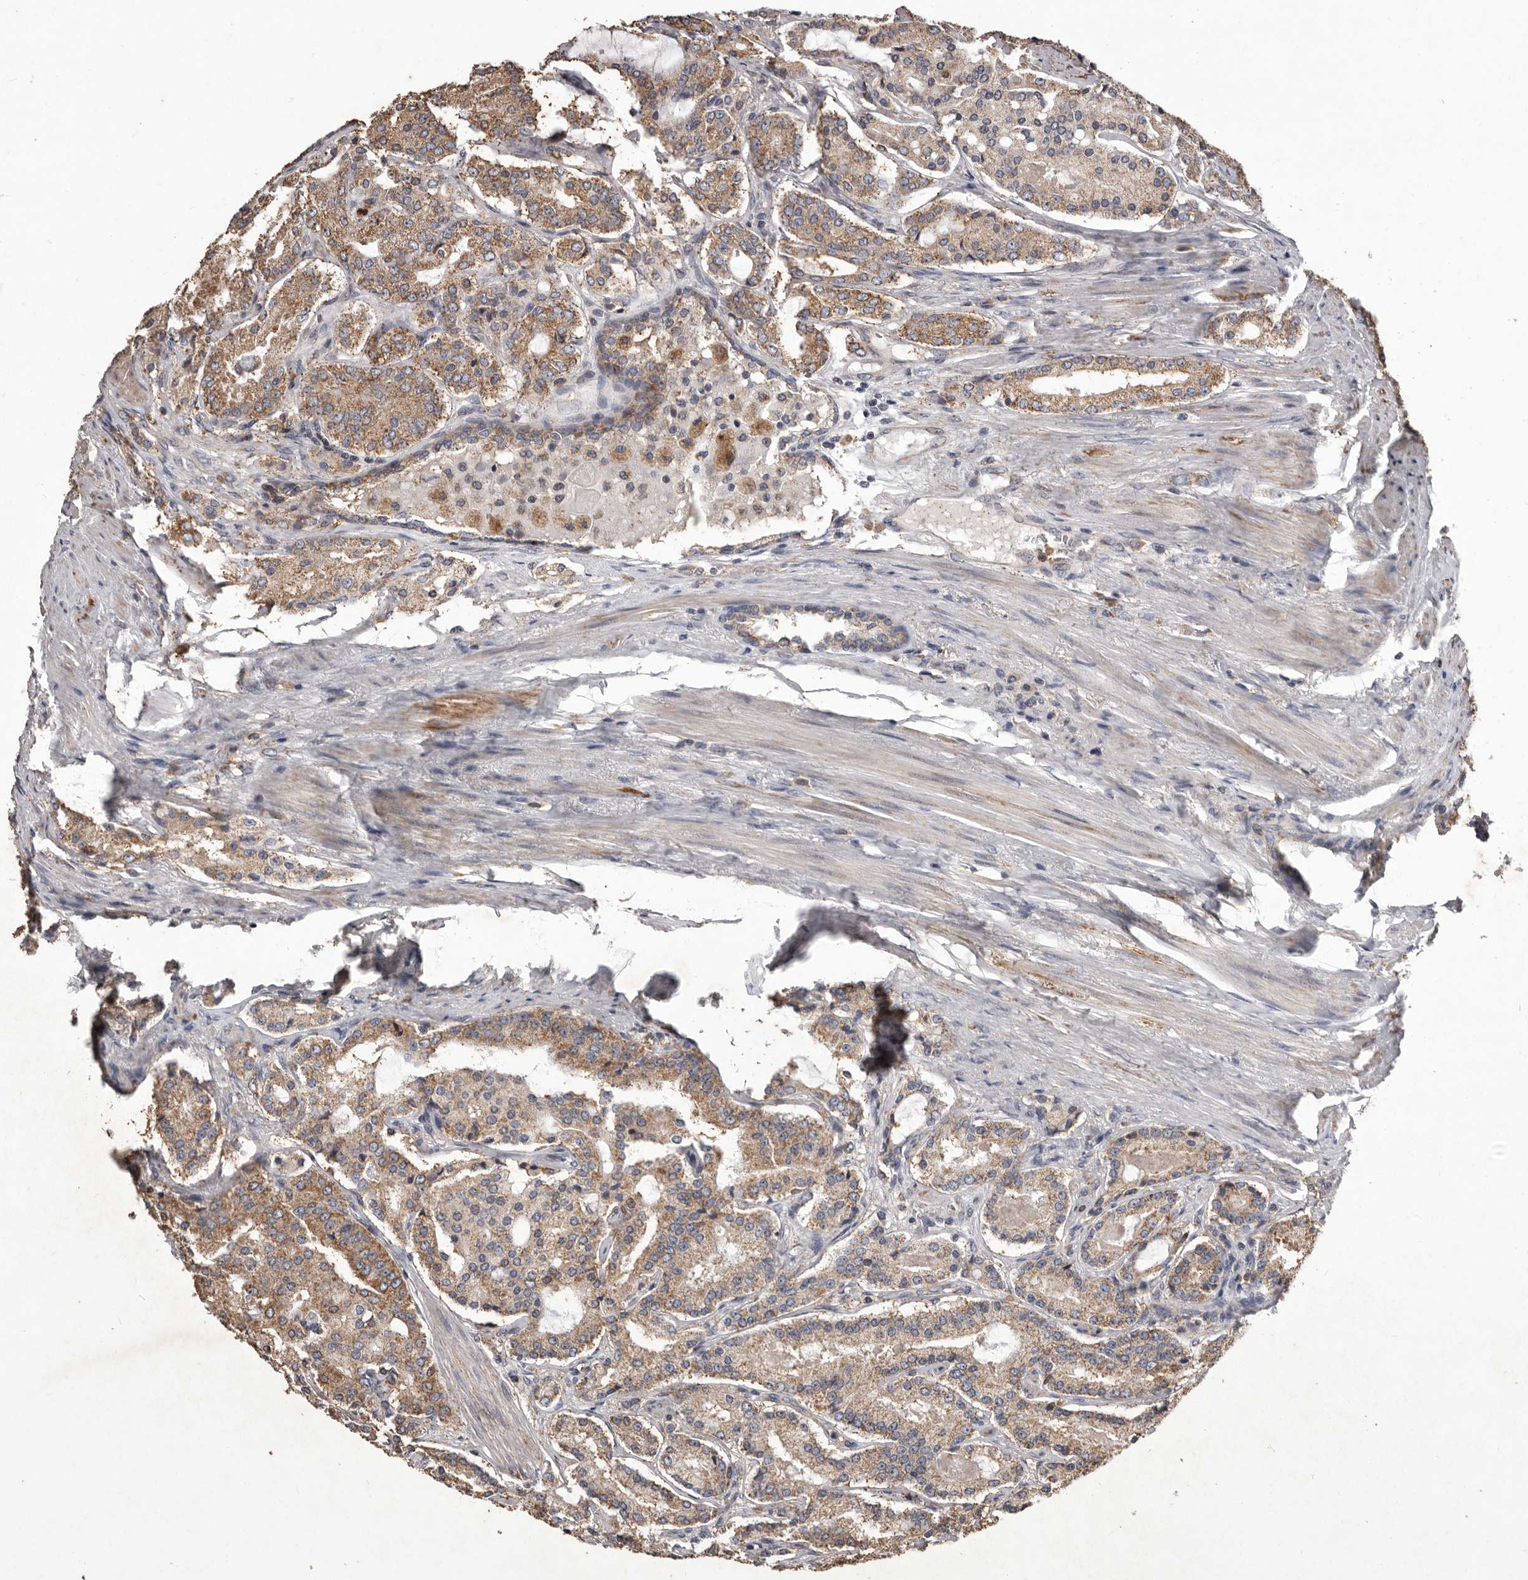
{"staining": {"intensity": "moderate", "quantity": ">75%", "location": "cytoplasmic/membranous"}, "tissue": "prostate cancer", "cell_type": "Tumor cells", "image_type": "cancer", "snomed": [{"axis": "morphology", "description": "Adenocarcinoma, Medium grade"}, {"axis": "topography", "description": "Prostate"}], "caption": "Protein positivity by immunohistochemistry reveals moderate cytoplasmic/membranous staining in approximately >75% of tumor cells in prostate adenocarcinoma (medium-grade).", "gene": "CXCL14", "patient": {"sex": "male", "age": 72}}